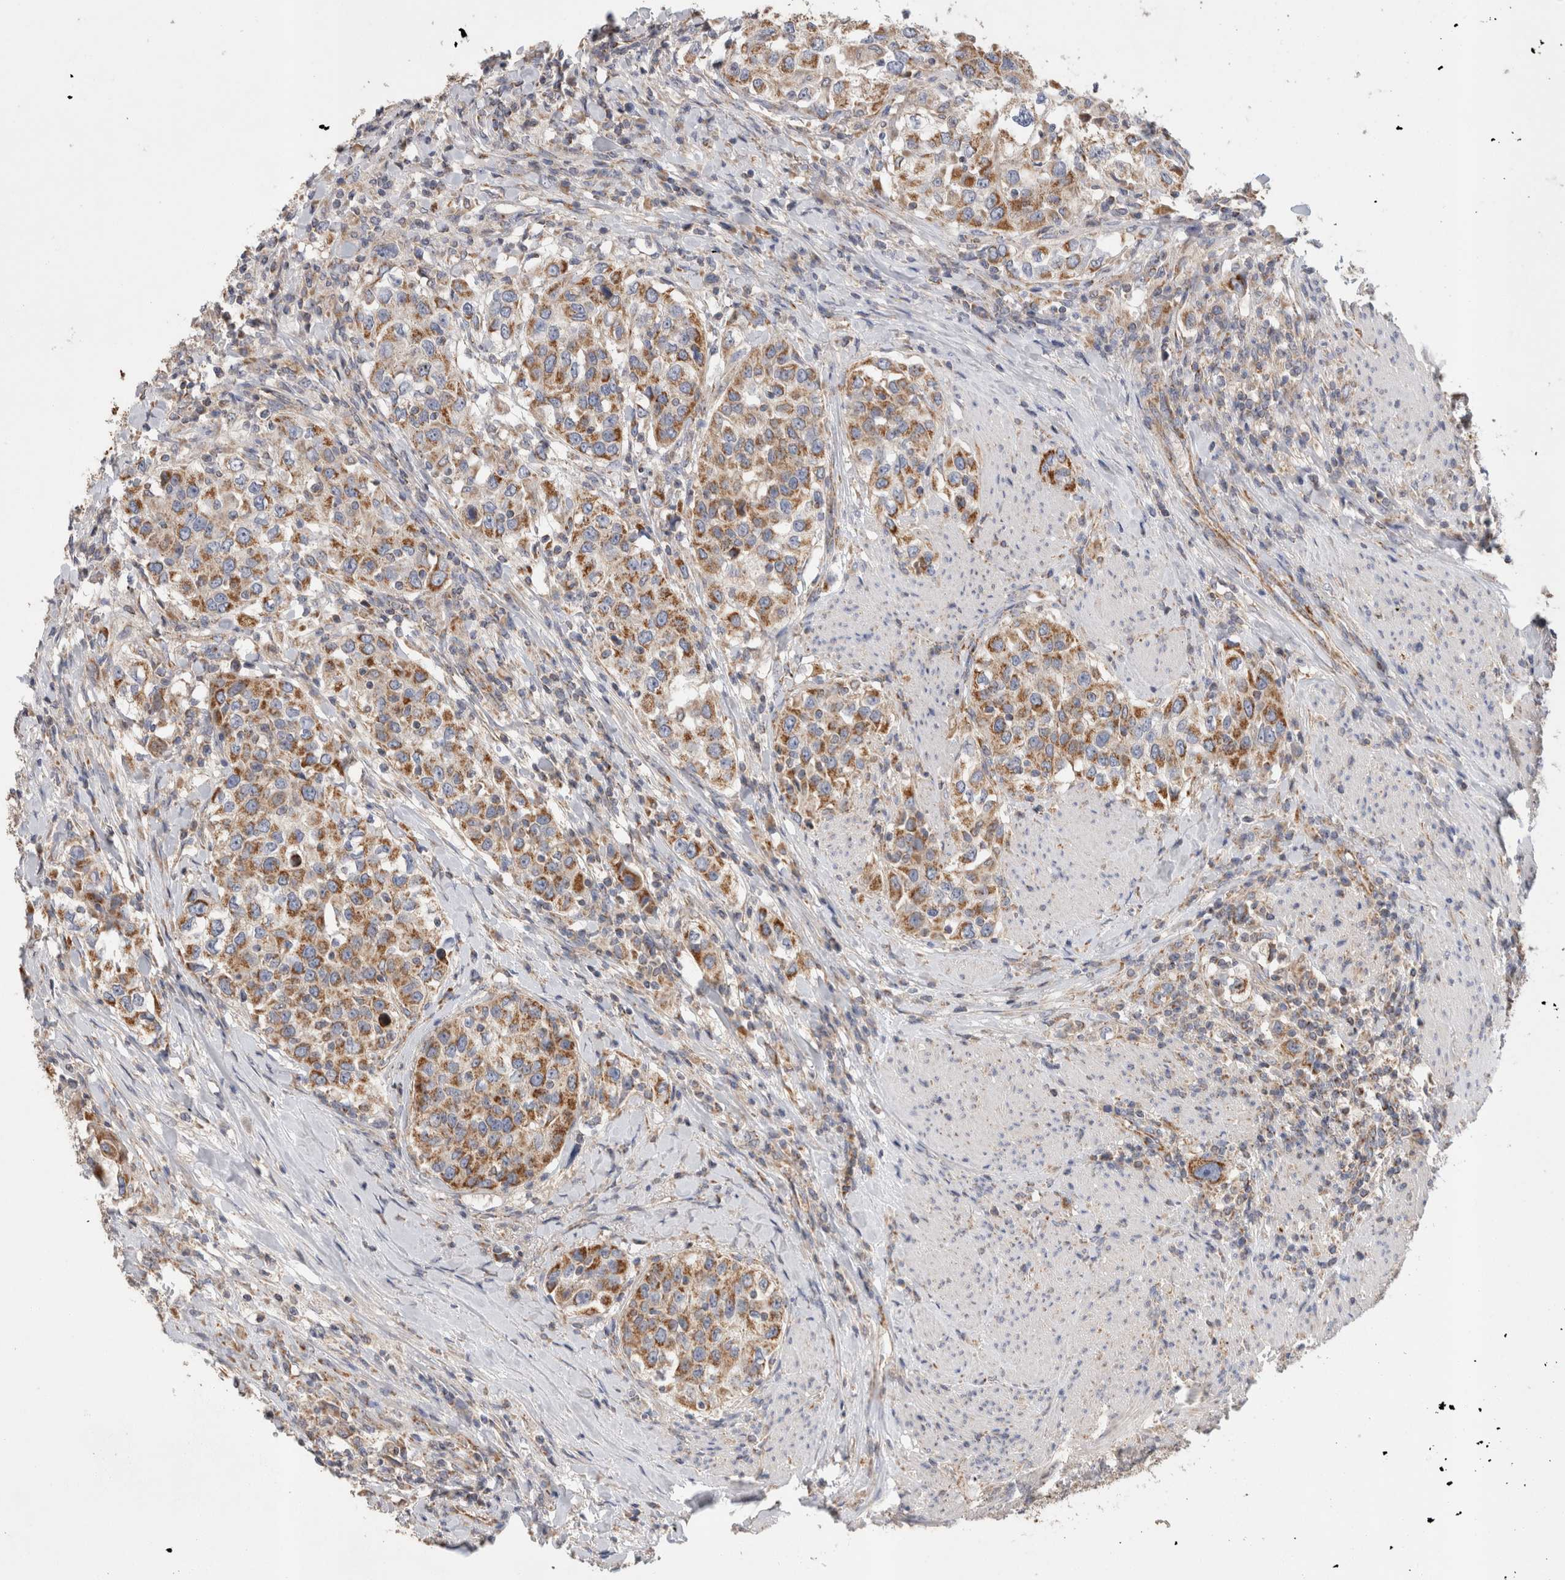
{"staining": {"intensity": "moderate", "quantity": ">75%", "location": "cytoplasmic/membranous"}, "tissue": "urothelial cancer", "cell_type": "Tumor cells", "image_type": "cancer", "snomed": [{"axis": "morphology", "description": "Urothelial carcinoma, High grade"}, {"axis": "topography", "description": "Urinary bladder"}], "caption": "Approximately >75% of tumor cells in urothelial cancer demonstrate moderate cytoplasmic/membranous protein positivity as visualized by brown immunohistochemical staining.", "gene": "IARS2", "patient": {"sex": "female", "age": 80}}